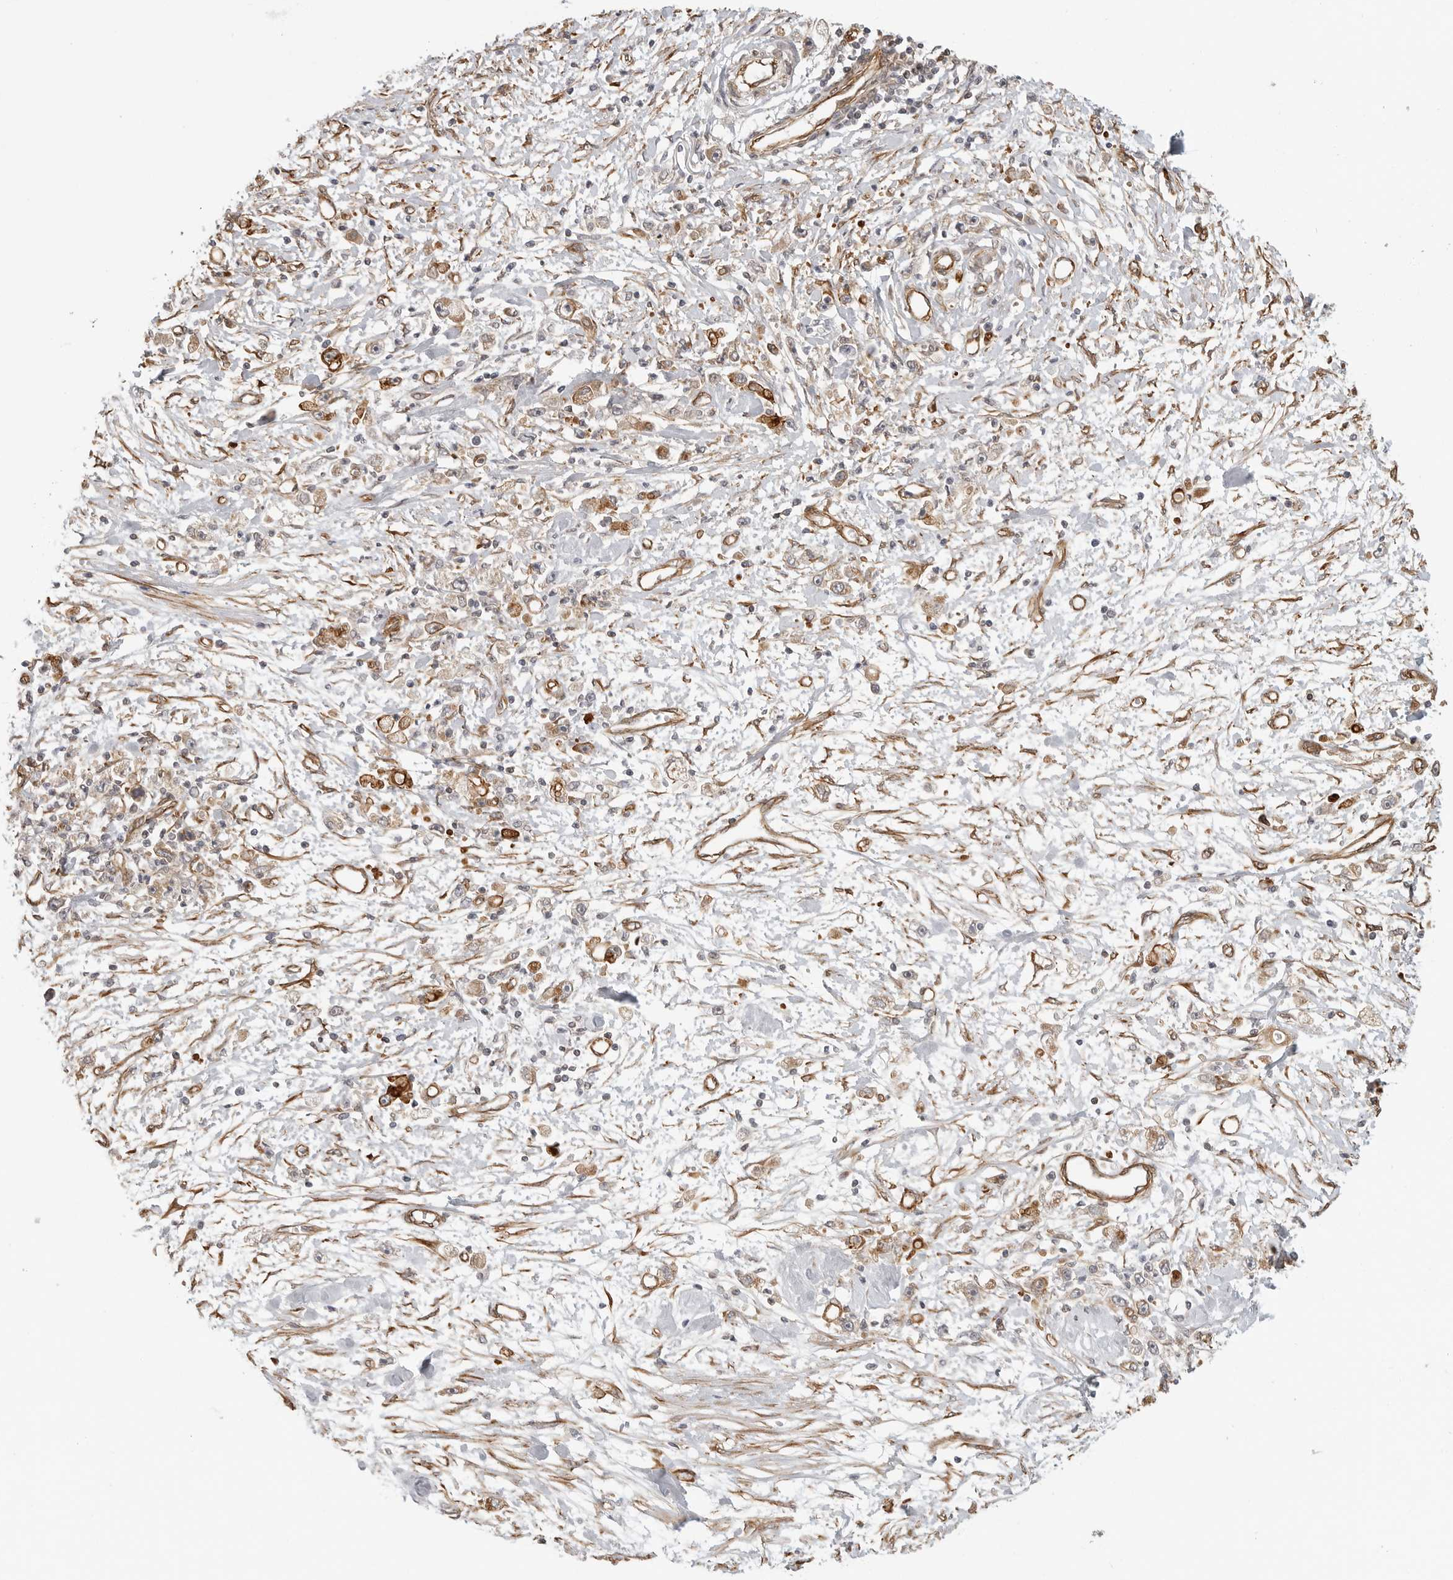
{"staining": {"intensity": "weak", "quantity": ">75%", "location": "cytoplasmic/membranous"}, "tissue": "stomach cancer", "cell_type": "Tumor cells", "image_type": "cancer", "snomed": [{"axis": "morphology", "description": "Adenocarcinoma, NOS"}, {"axis": "topography", "description": "Stomach"}], "caption": "The photomicrograph reveals immunohistochemical staining of adenocarcinoma (stomach). There is weak cytoplasmic/membranous positivity is seen in approximately >75% of tumor cells.", "gene": "ATOH7", "patient": {"sex": "female", "age": 59}}